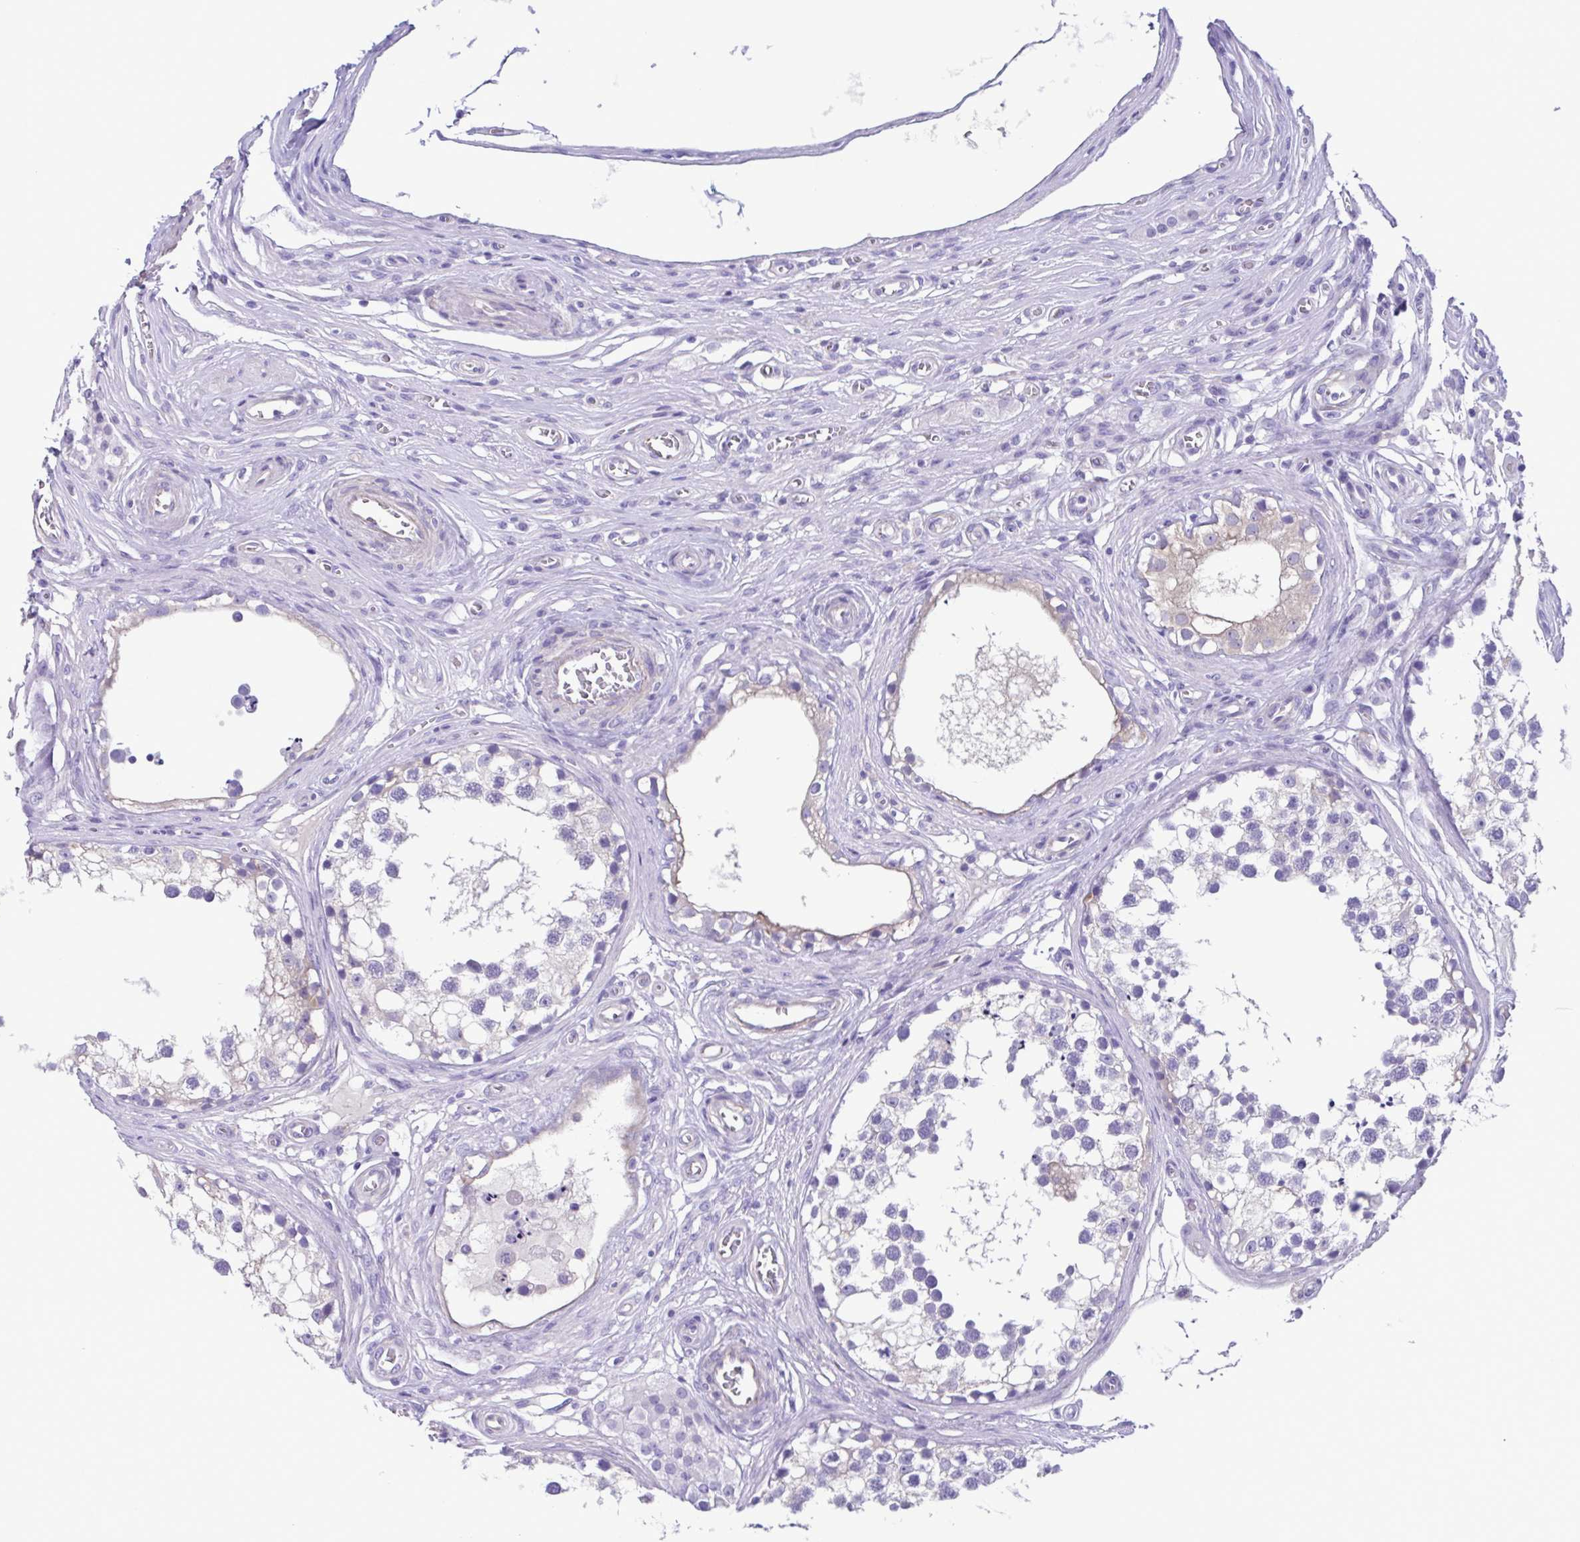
{"staining": {"intensity": "weak", "quantity": "<25%", "location": "cytoplasmic/membranous"}, "tissue": "testis", "cell_type": "Cells in seminiferous ducts", "image_type": "normal", "snomed": [{"axis": "morphology", "description": "Normal tissue, NOS"}, {"axis": "morphology", "description": "Seminoma, NOS"}, {"axis": "topography", "description": "Testis"}], "caption": "Immunohistochemistry histopathology image of unremarkable testis: testis stained with DAB reveals no significant protein expression in cells in seminiferous ducts.", "gene": "CYP11B1", "patient": {"sex": "male", "age": 65}}